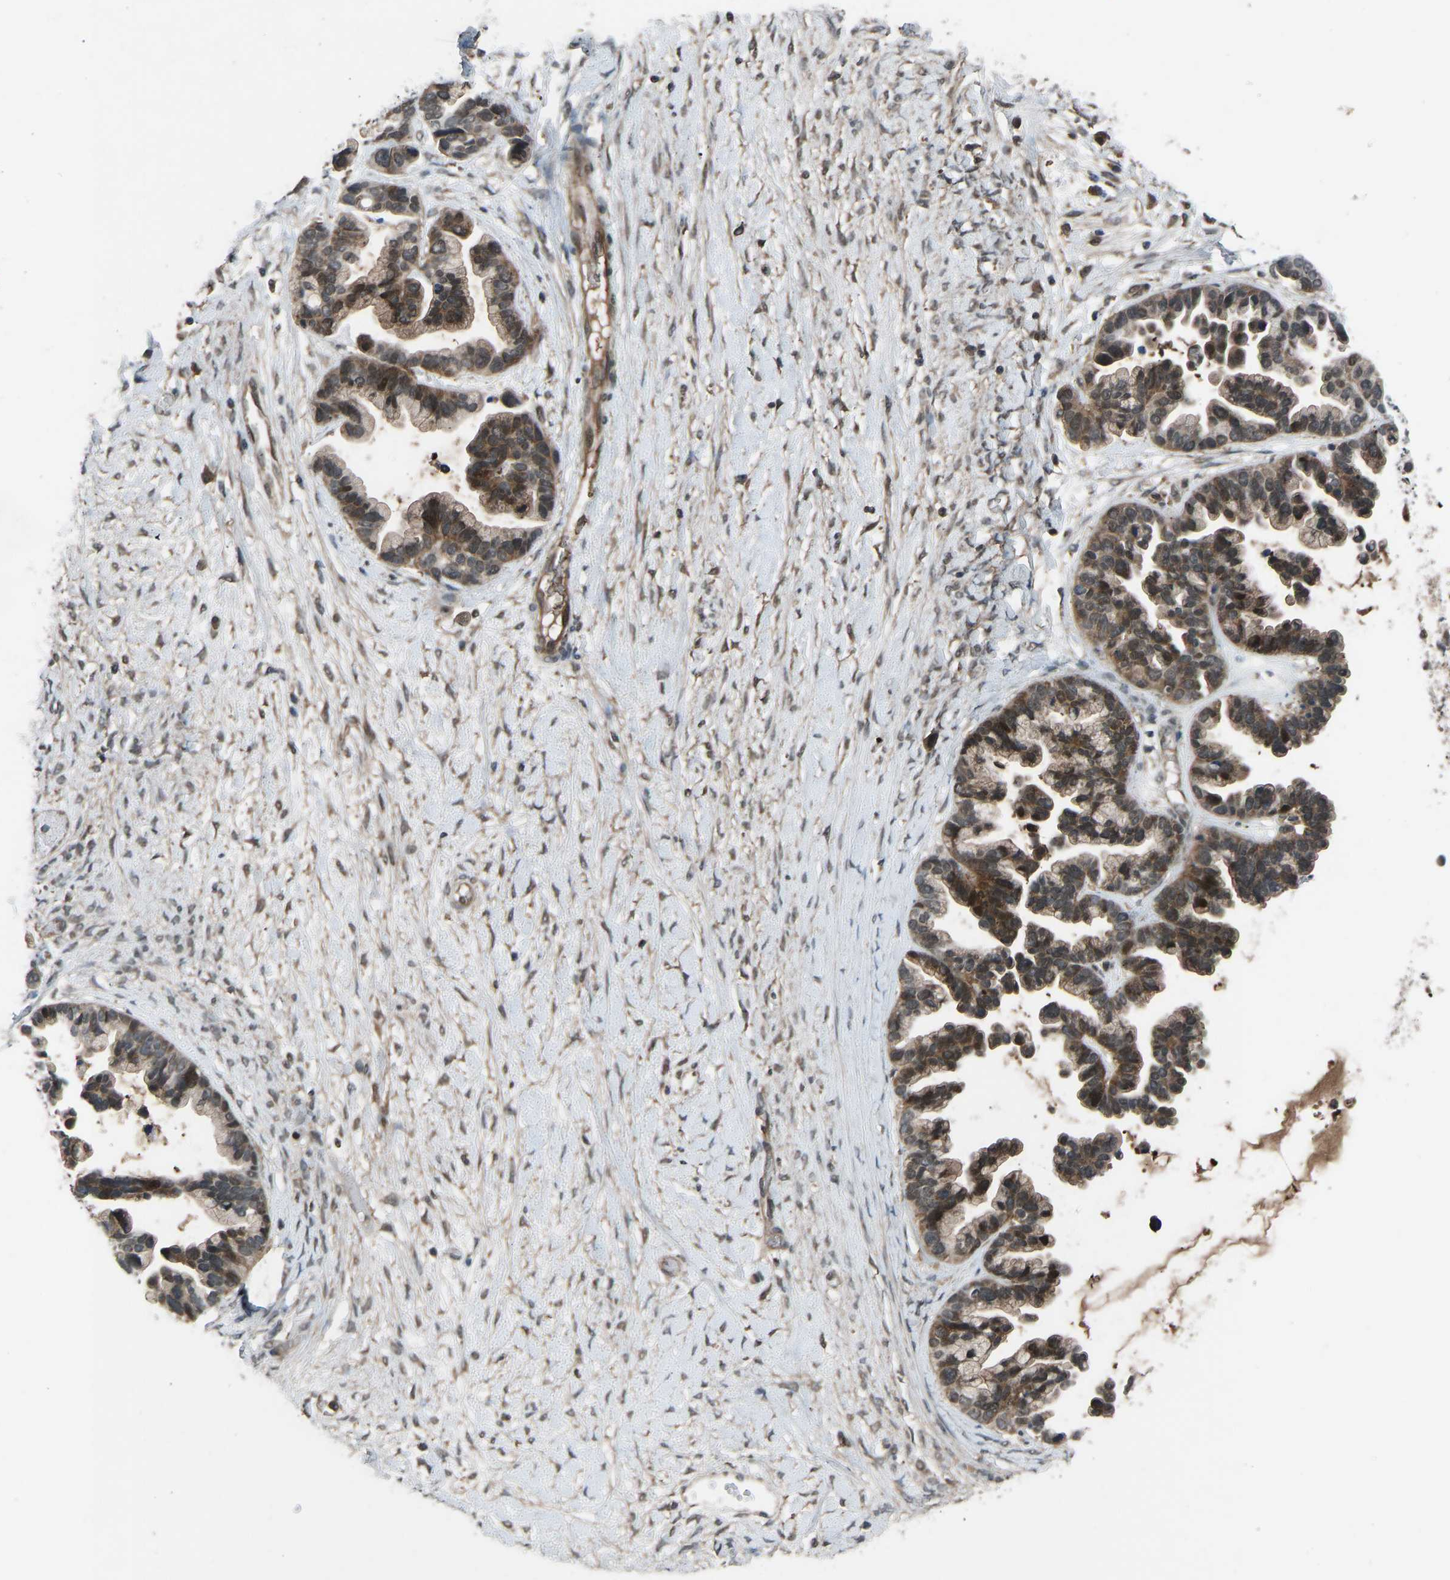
{"staining": {"intensity": "moderate", "quantity": ">75%", "location": "cytoplasmic/membranous"}, "tissue": "ovarian cancer", "cell_type": "Tumor cells", "image_type": "cancer", "snomed": [{"axis": "morphology", "description": "Cystadenocarcinoma, serous, NOS"}, {"axis": "topography", "description": "Ovary"}], "caption": "Ovarian cancer (serous cystadenocarcinoma) tissue demonstrates moderate cytoplasmic/membranous positivity in about >75% of tumor cells, visualized by immunohistochemistry.", "gene": "SLC43A1", "patient": {"sex": "female", "age": 56}}